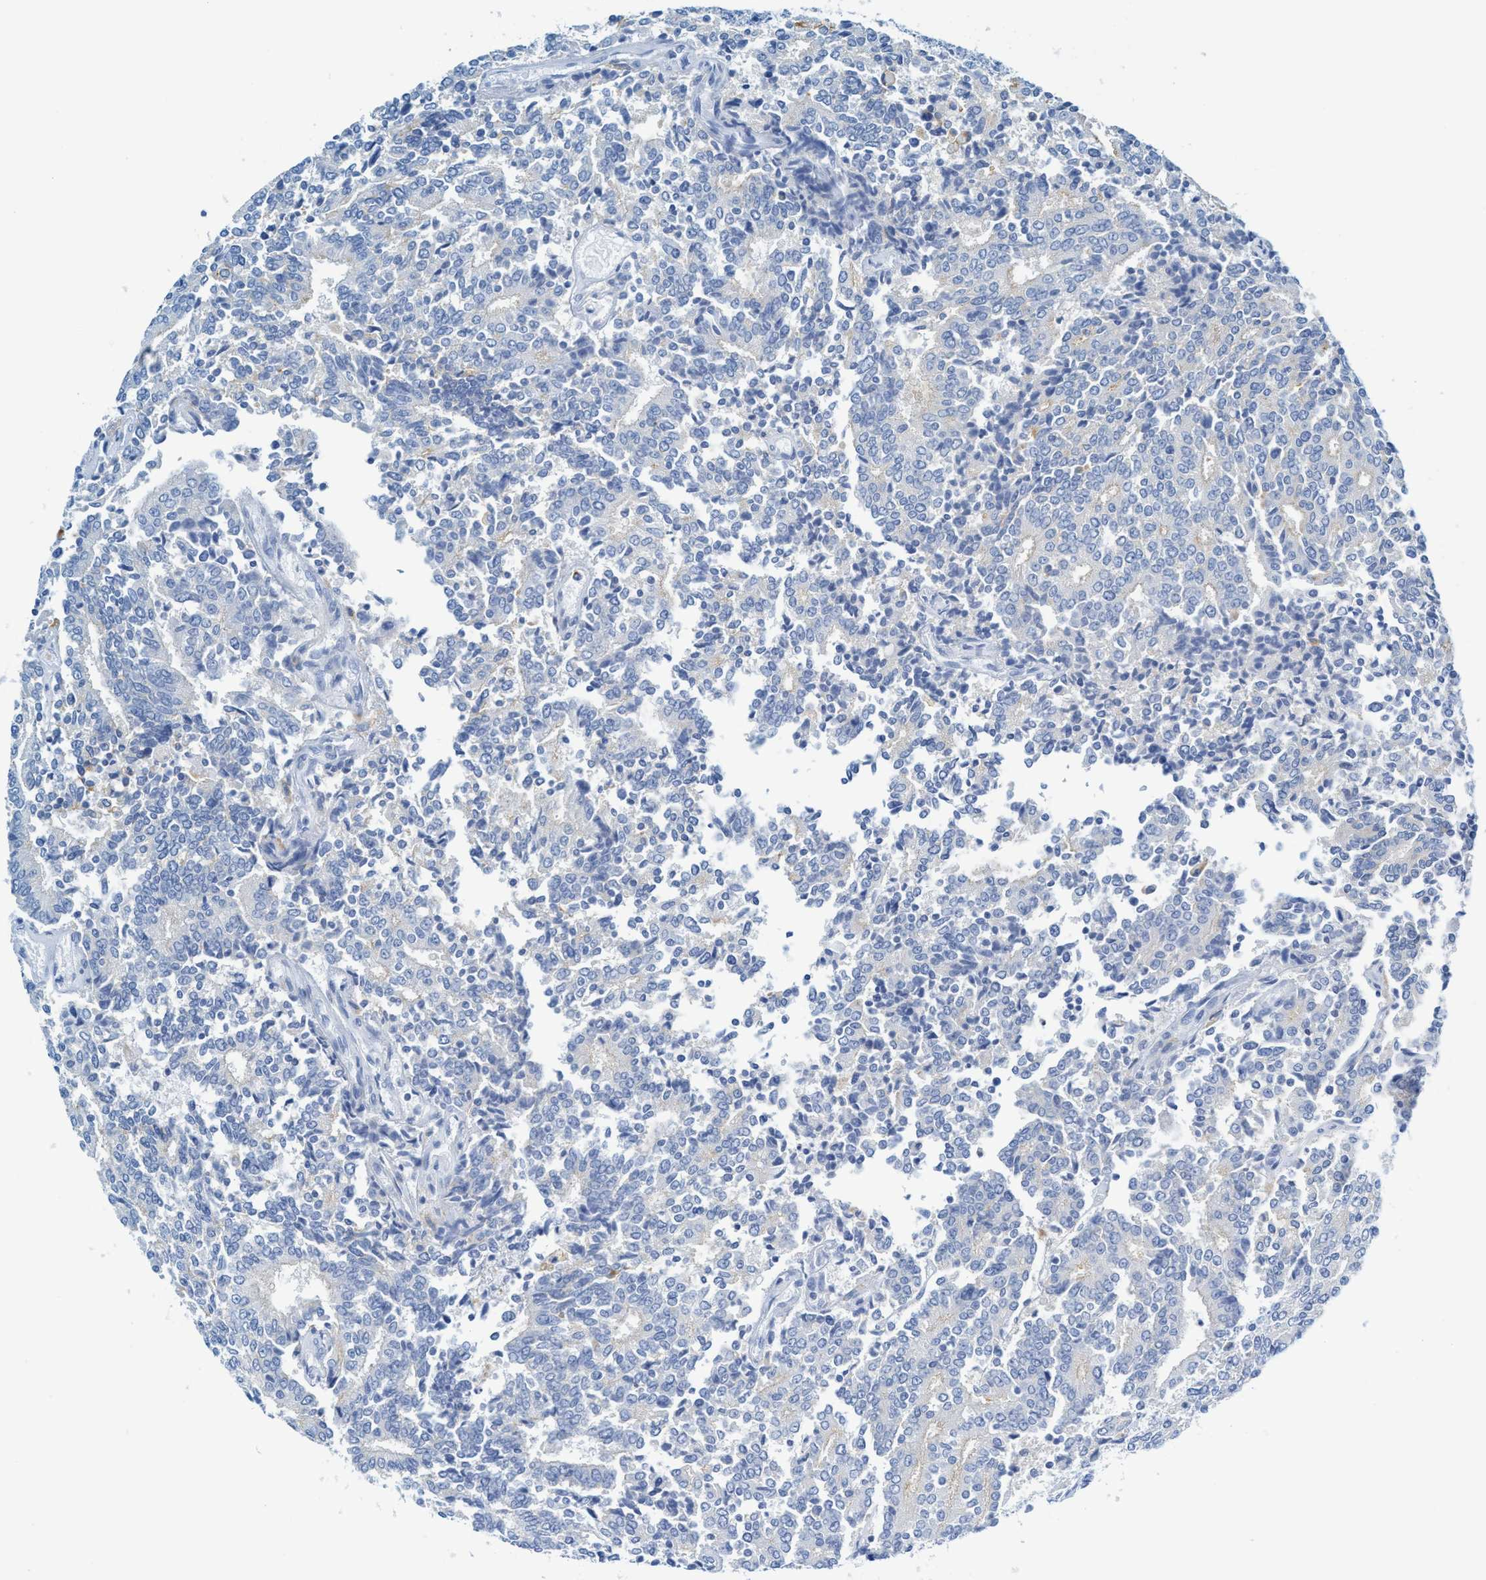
{"staining": {"intensity": "negative", "quantity": "none", "location": "none"}, "tissue": "prostate cancer", "cell_type": "Tumor cells", "image_type": "cancer", "snomed": [{"axis": "morphology", "description": "Normal tissue, NOS"}, {"axis": "morphology", "description": "Adenocarcinoma, High grade"}, {"axis": "topography", "description": "Prostate"}, {"axis": "topography", "description": "Seminal veicle"}], "caption": "DAB (3,3'-diaminobenzidine) immunohistochemical staining of human prostate cancer (high-grade adenocarcinoma) exhibits no significant staining in tumor cells. (DAB IHC with hematoxylin counter stain).", "gene": "C21orf62", "patient": {"sex": "male", "age": 55}}